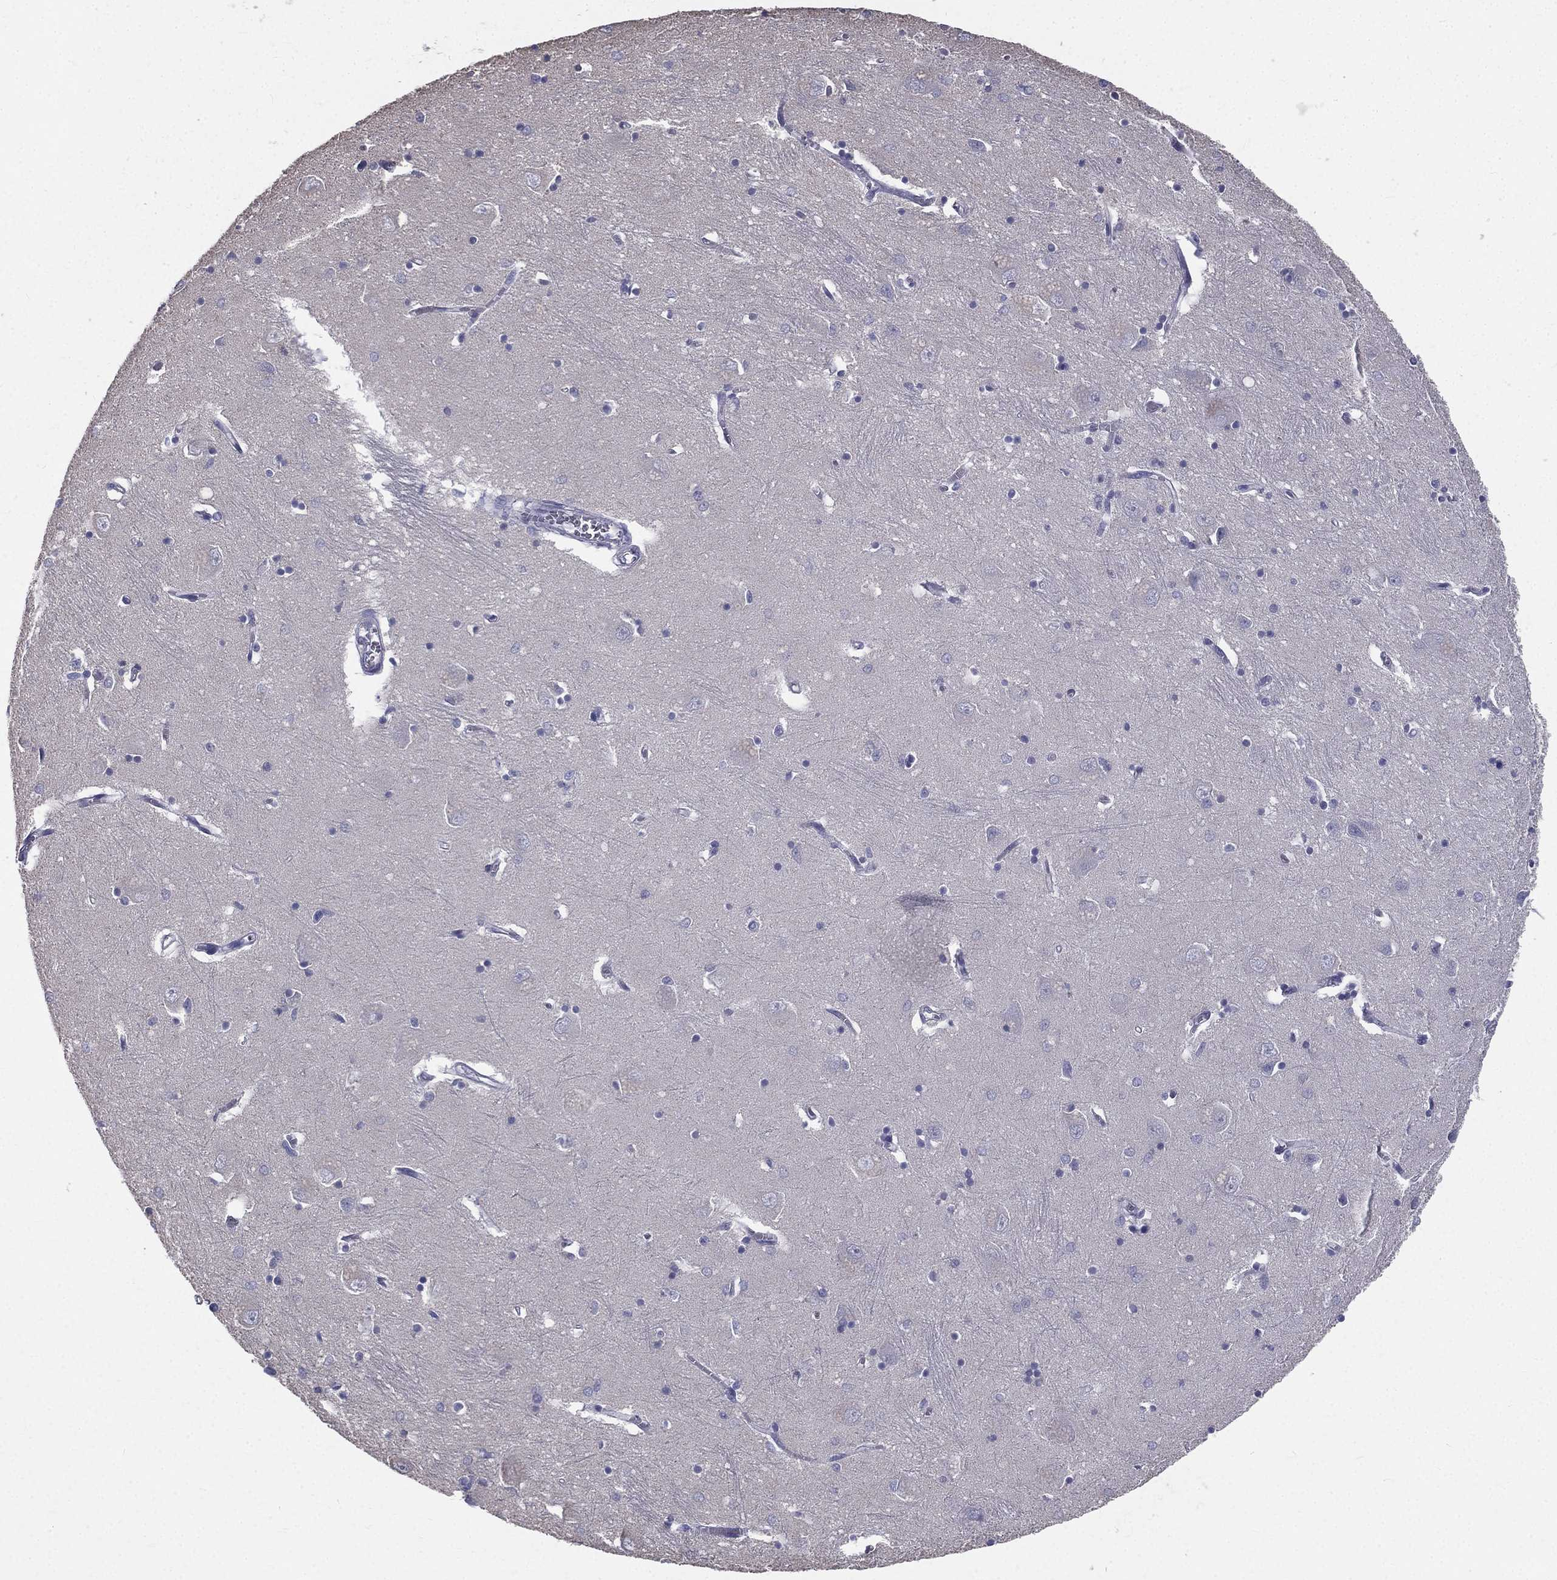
{"staining": {"intensity": "negative", "quantity": "none", "location": "none"}, "tissue": "caudate", "cell_type": "Glial cells", "image_type": "normal", "snomed": [{"axis": "morphology", "description": "Normal tissue, NOS"}, {"axis": "topography", "description": "Lateral ventricle wall"}], "caption": "High power microscopy photomicrograph of an immunohistochemistry histopathology image of benign caudate, revealing no significant expression in glial cells.", "gene": "MUC13", "patient": {"sex": "male", "age": 54}}